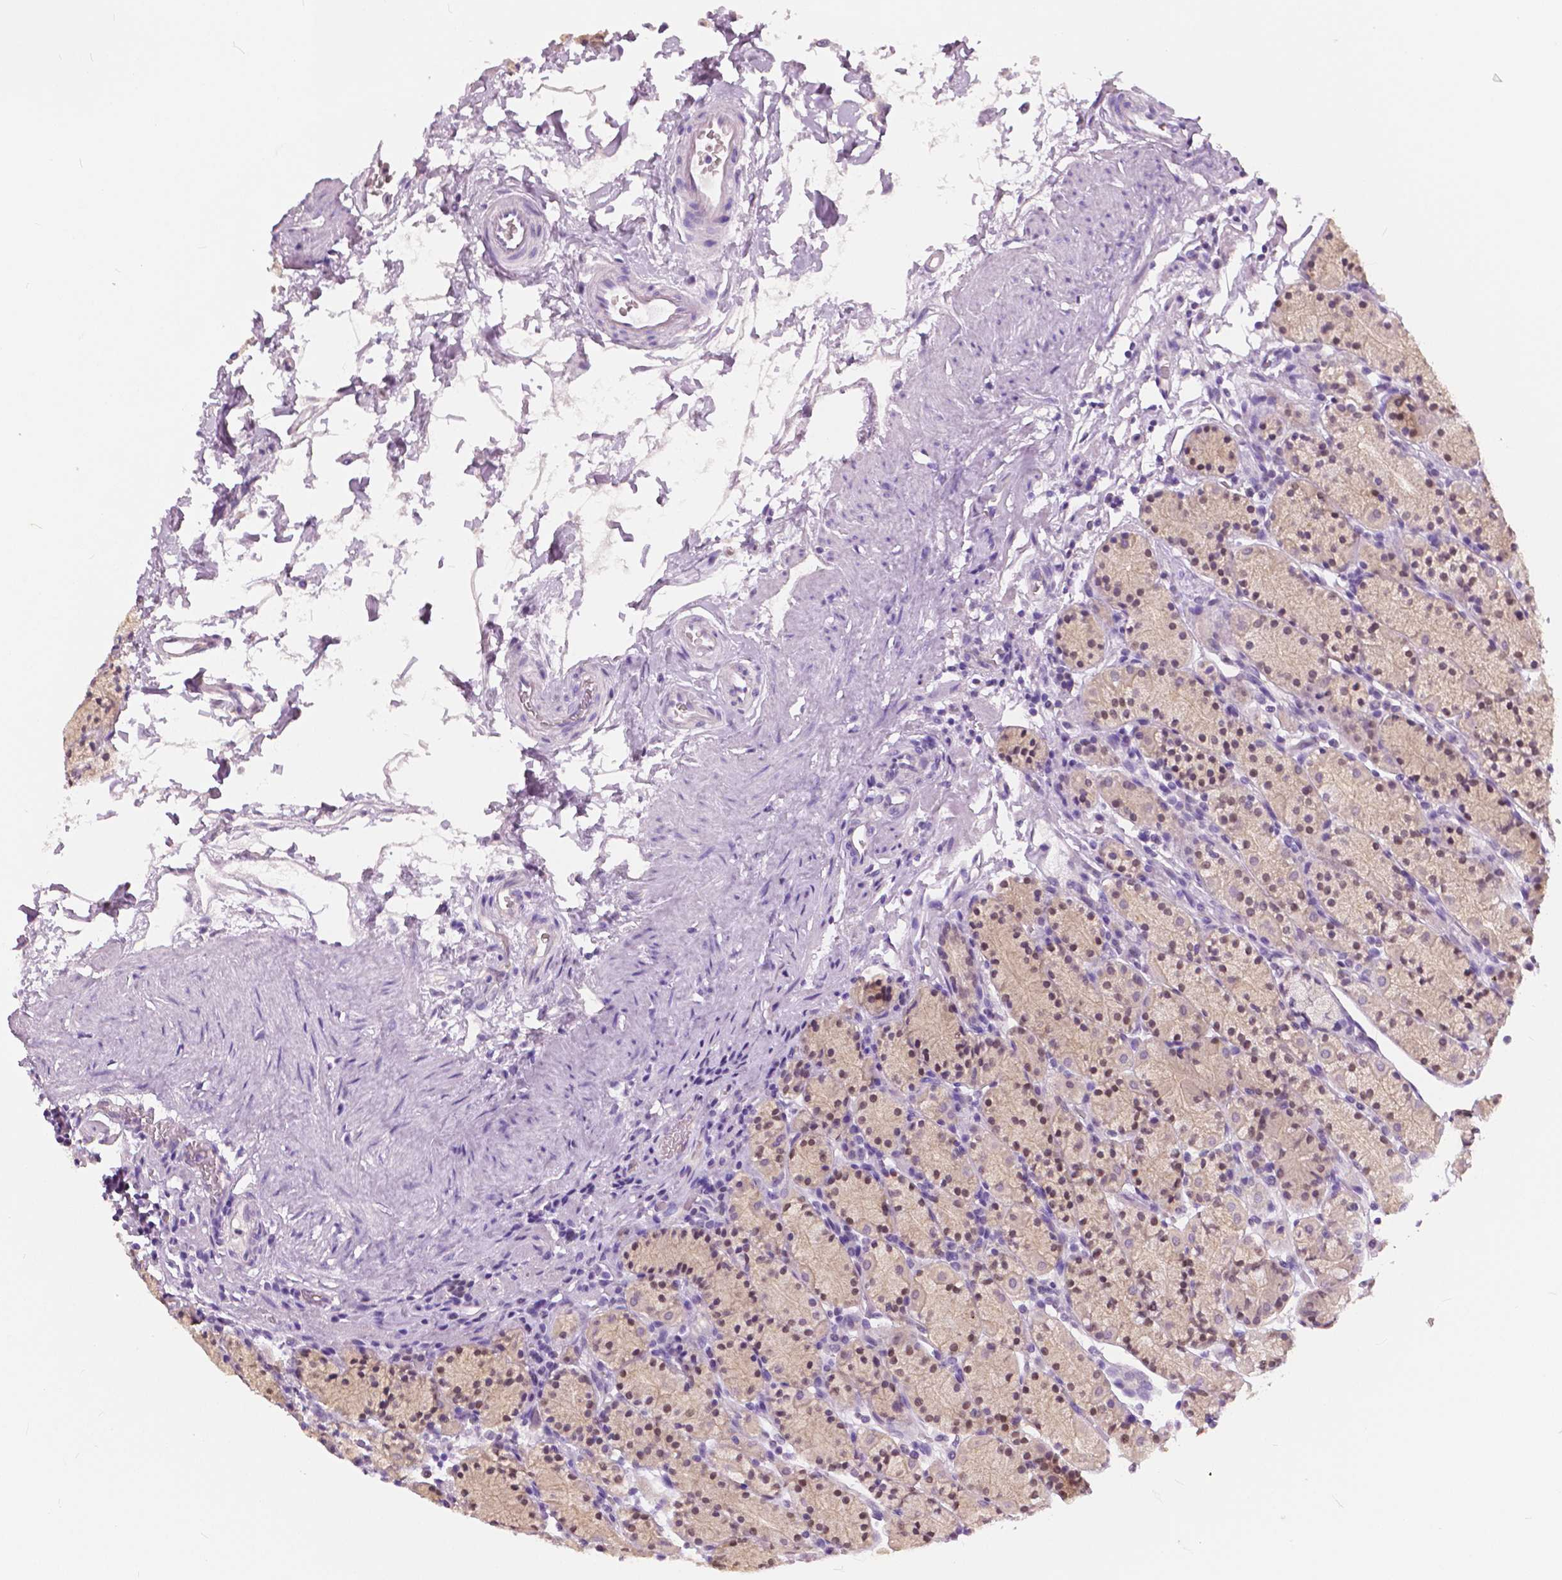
{"staining": {"intensity": "weak", "quantity": "<25%", "location": "cytoplasmic/membranous,nuclear"}, "tissue": "stomach", "cell_type": "Glandular cells", "image_type": "normal", "snomed": [{"axis": "morphology", "description": "Normal tissue, NOS"}, {"axis": "topography", "description": "Stomach, upper"}, {"axis": "topography", "description": "Stomach"}], "caption": "A high-resolution histopathology image shows immunohistochemistry staining of unremarkable stomach, which shows no significant expression in glandular cells. The staining is performed using DAB brown chromogen with nuclei counter-stained in using hematoxylin.", "gene": "TKFC", "patient": {"sex": "male", "age": 62}}